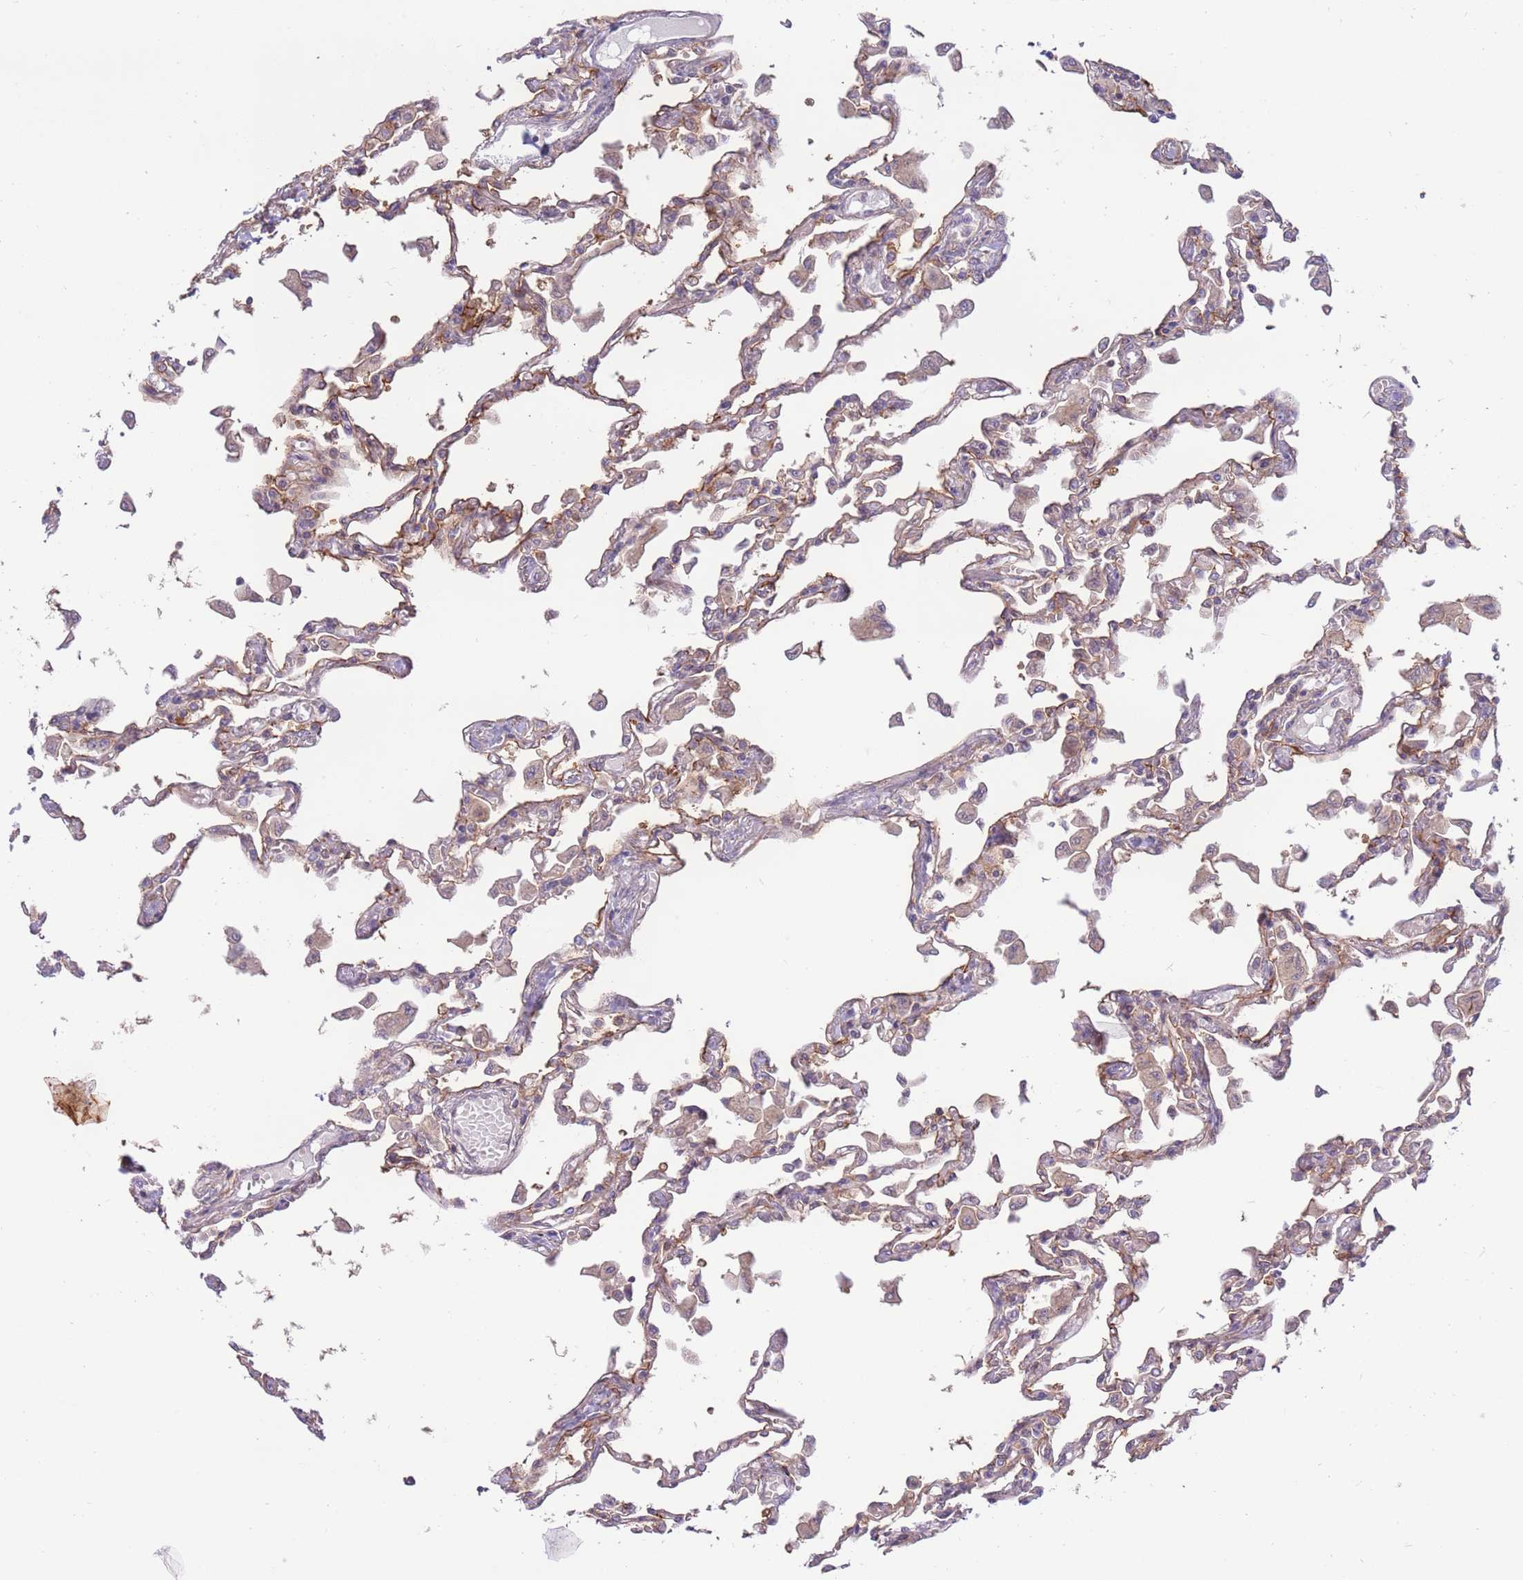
{"staining": {"intensity": "moderate", "quantity": "<25%", "location": "cytoplasmic/membranous"}, "tissue": "lung", "cell_type": "Alveolar cells", "image_type": "normal", "snomed": [{"axis": "morphology", "description": "Normal tissue, NOS"}, {"axis": "topography", "description": "Bronchus"}, {"axis": "topography", "description": "Lung"}], "caption": "The histopathology image demonstrates a brown stain indicating the presence of a protein in the cytoplasmic/membranous of alveolar cells in lung.", "gene": "DDX19B", "patient": {"sex": "female", "age": 49}}